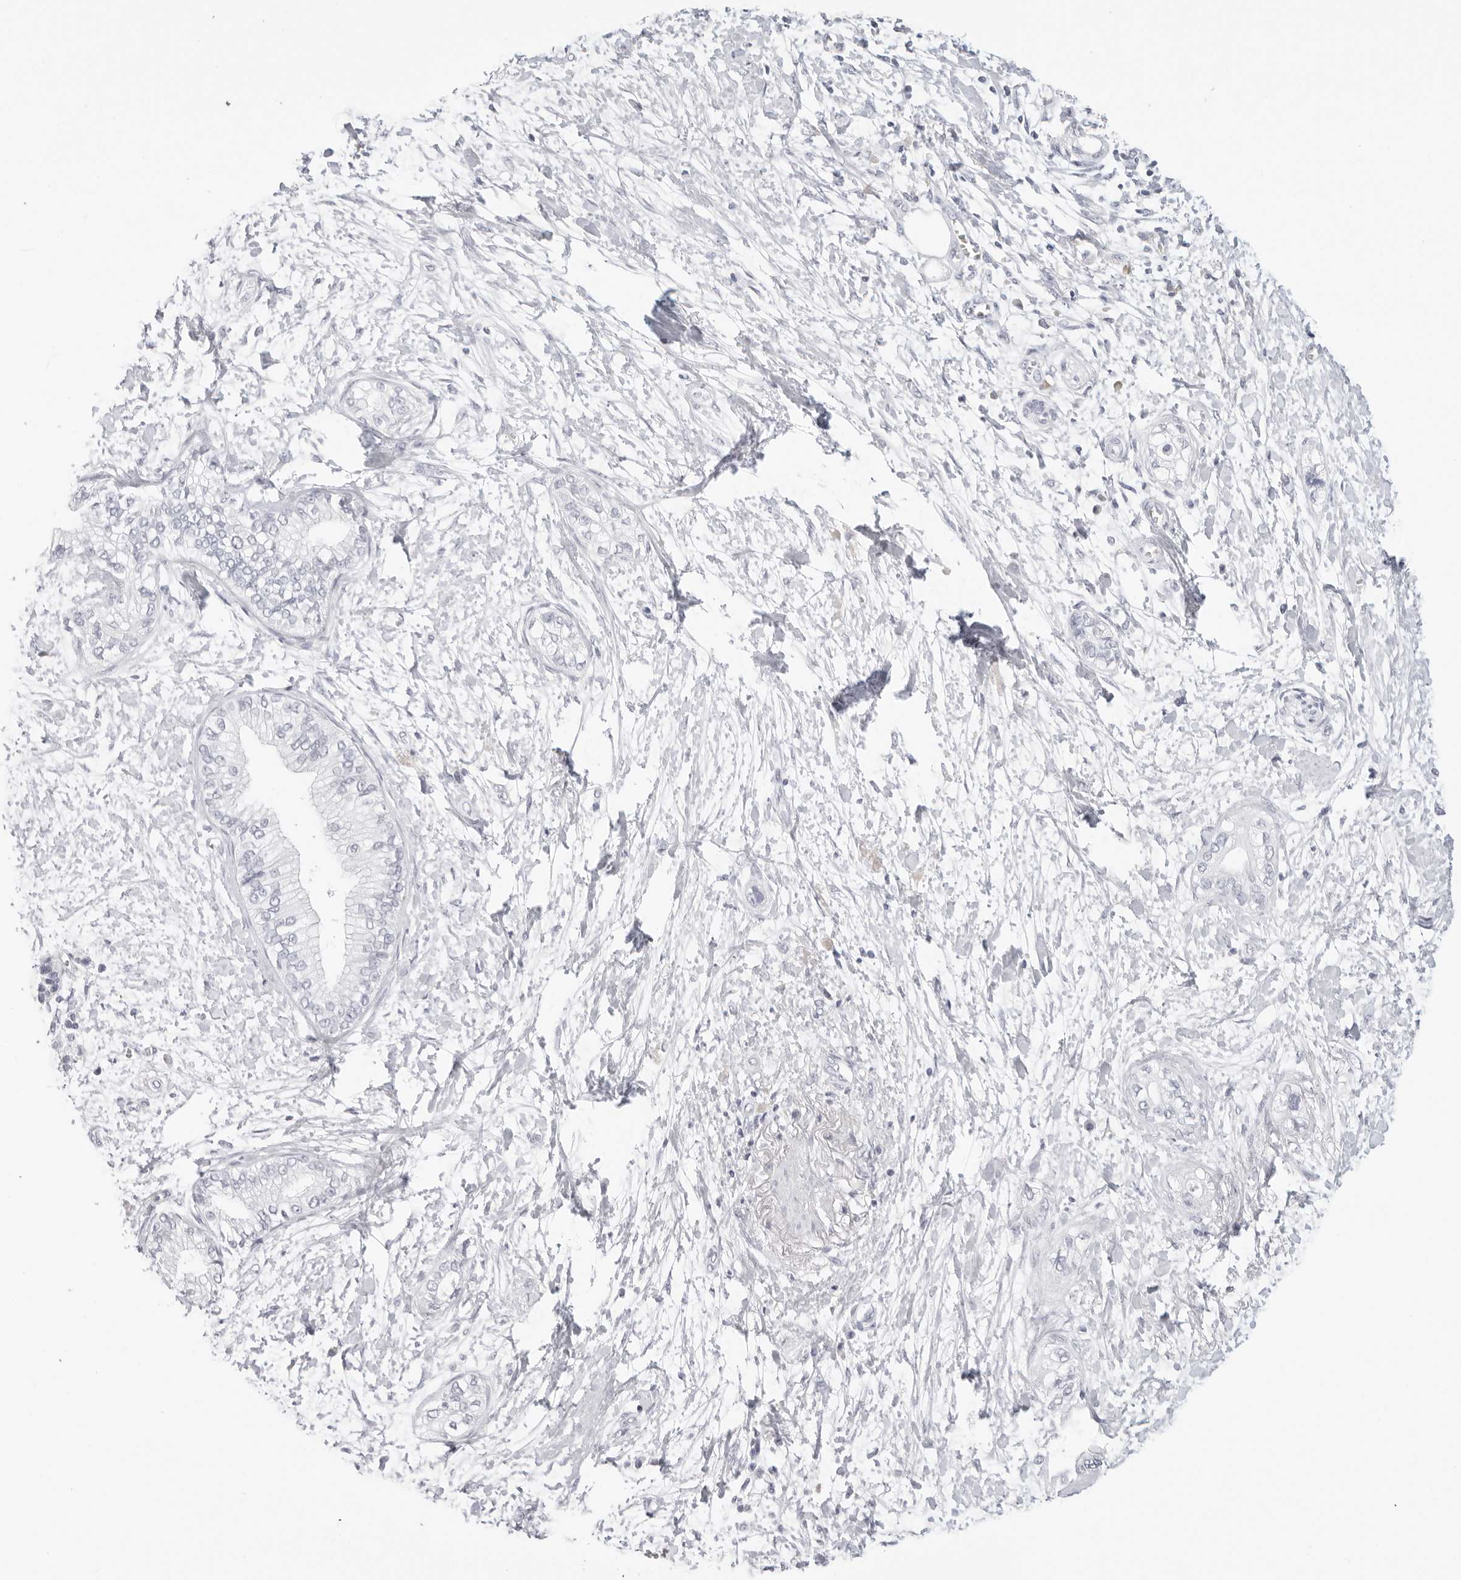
{"staining": {"intensity": "negative", "quantity": "none", "location": "none"}, "tissue": "pancreatic cancer", "cell_type": "Tumor cells", "image_type": "cancer", "snomed": [{"axis": "morphology", "description": "Adenocarcinoma, NOS"}, {"axis": "topography", "description": "Pancreas"}], "caption": "Tumor cells are negative for protein expression in human pancreatic cancer (adenocarcinoma).", "gene": "EDN2", "patient": {"sex": "male", "age": 68}}